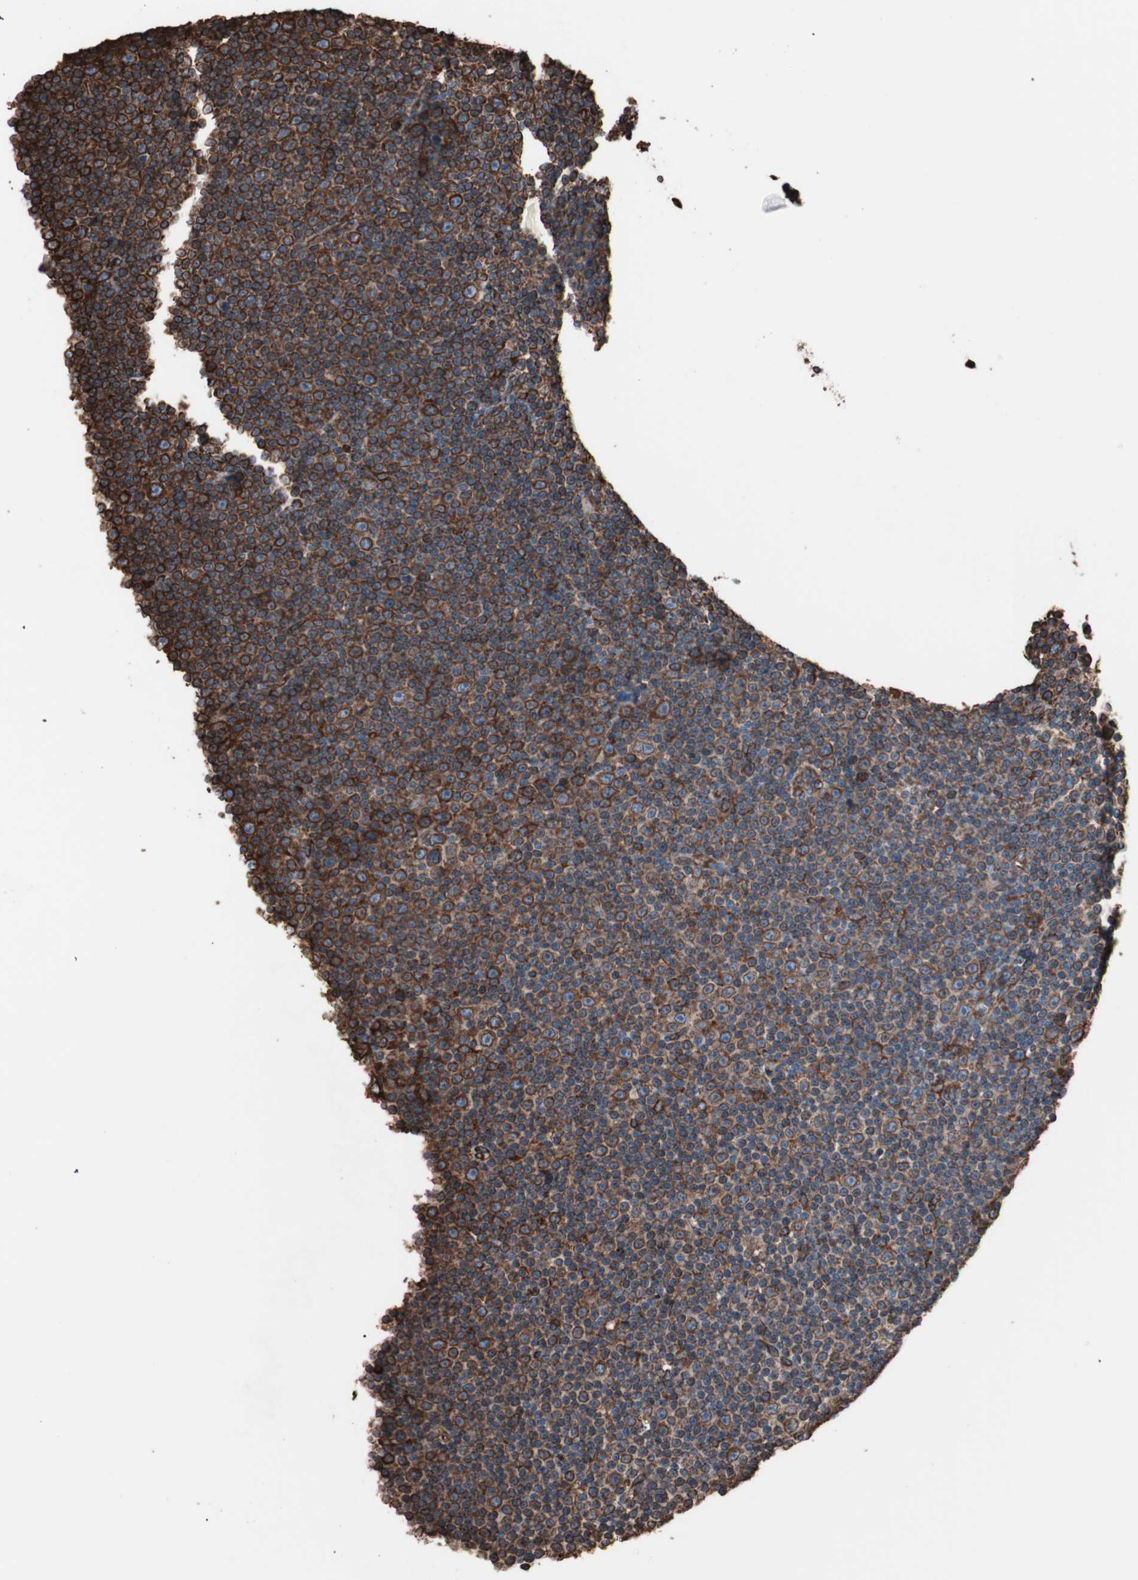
{"staining": {"intensity": "strong", "quantity": "25%-75%", "location": "cytoplasmic/membranous"}, "tissue": "lymphoma", "cell_type": "Tumor cells", "image_type": "cancer", "snomed": [{"axis": "morphology", "description": "Malignant lymphoma, non-Hodgkin's type, Low grade"}, {"axis": "topography", "description": "Lymph node"}], "caption": "This histopathology image exhibits low-grade malignant lymphoma, non-Hodgkin's type stained with immunohistochemistry (IHC) to label a protein in brown. The cytoplasmic/membranous of tumor cells show strong positivity for the protein. Nuclei are counter-stained blue.", "gene": "HSP90B1", "patient": {"sex": "female", "age": 67}}